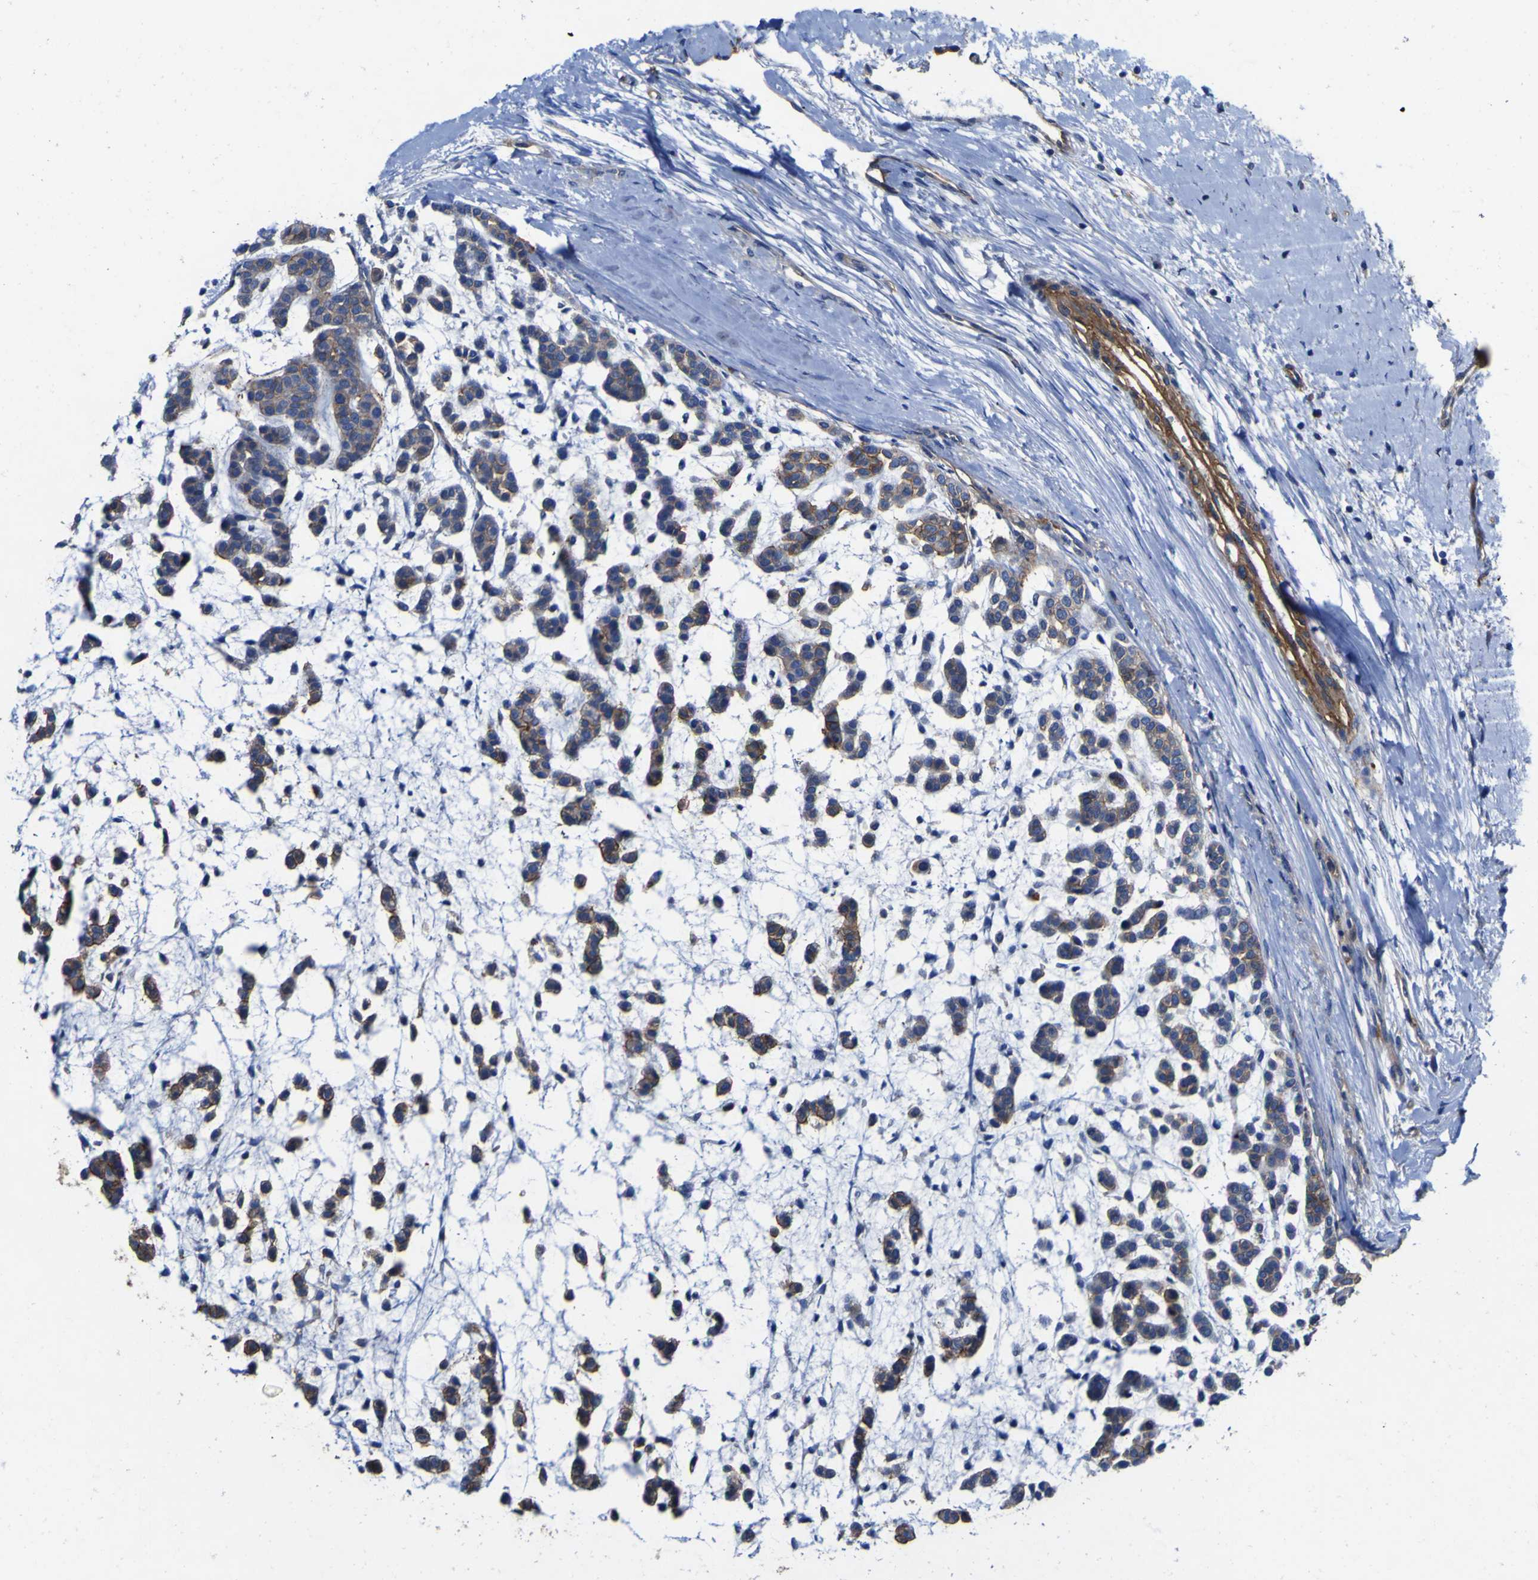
{"staining": {"intensity": "moderate", "quantity": "25%-75%", "location": "cytoplasmic/membranous"}, "tissue": "head and neck cancer", "cell_type": "Tumor cells", "image_type": "cancer", "snomed": [{"axis": "morphology", "description": "Adenocarcinoma, NOS"}, {"axis": "morphology", "description": "Adenoma, NOS"}, {"axis": "topography", "description": "Head-Neck"}], "caption": "A high-resolution histopathology image shows immunohistochemistry (IHC) staining of head and neck cancer, which shows moderate cytoplasmic/membranous staining in approximately 25%-75% of tumor cells.", "gene": "CD151", "patient": {"sex": "female", "age": 55}}